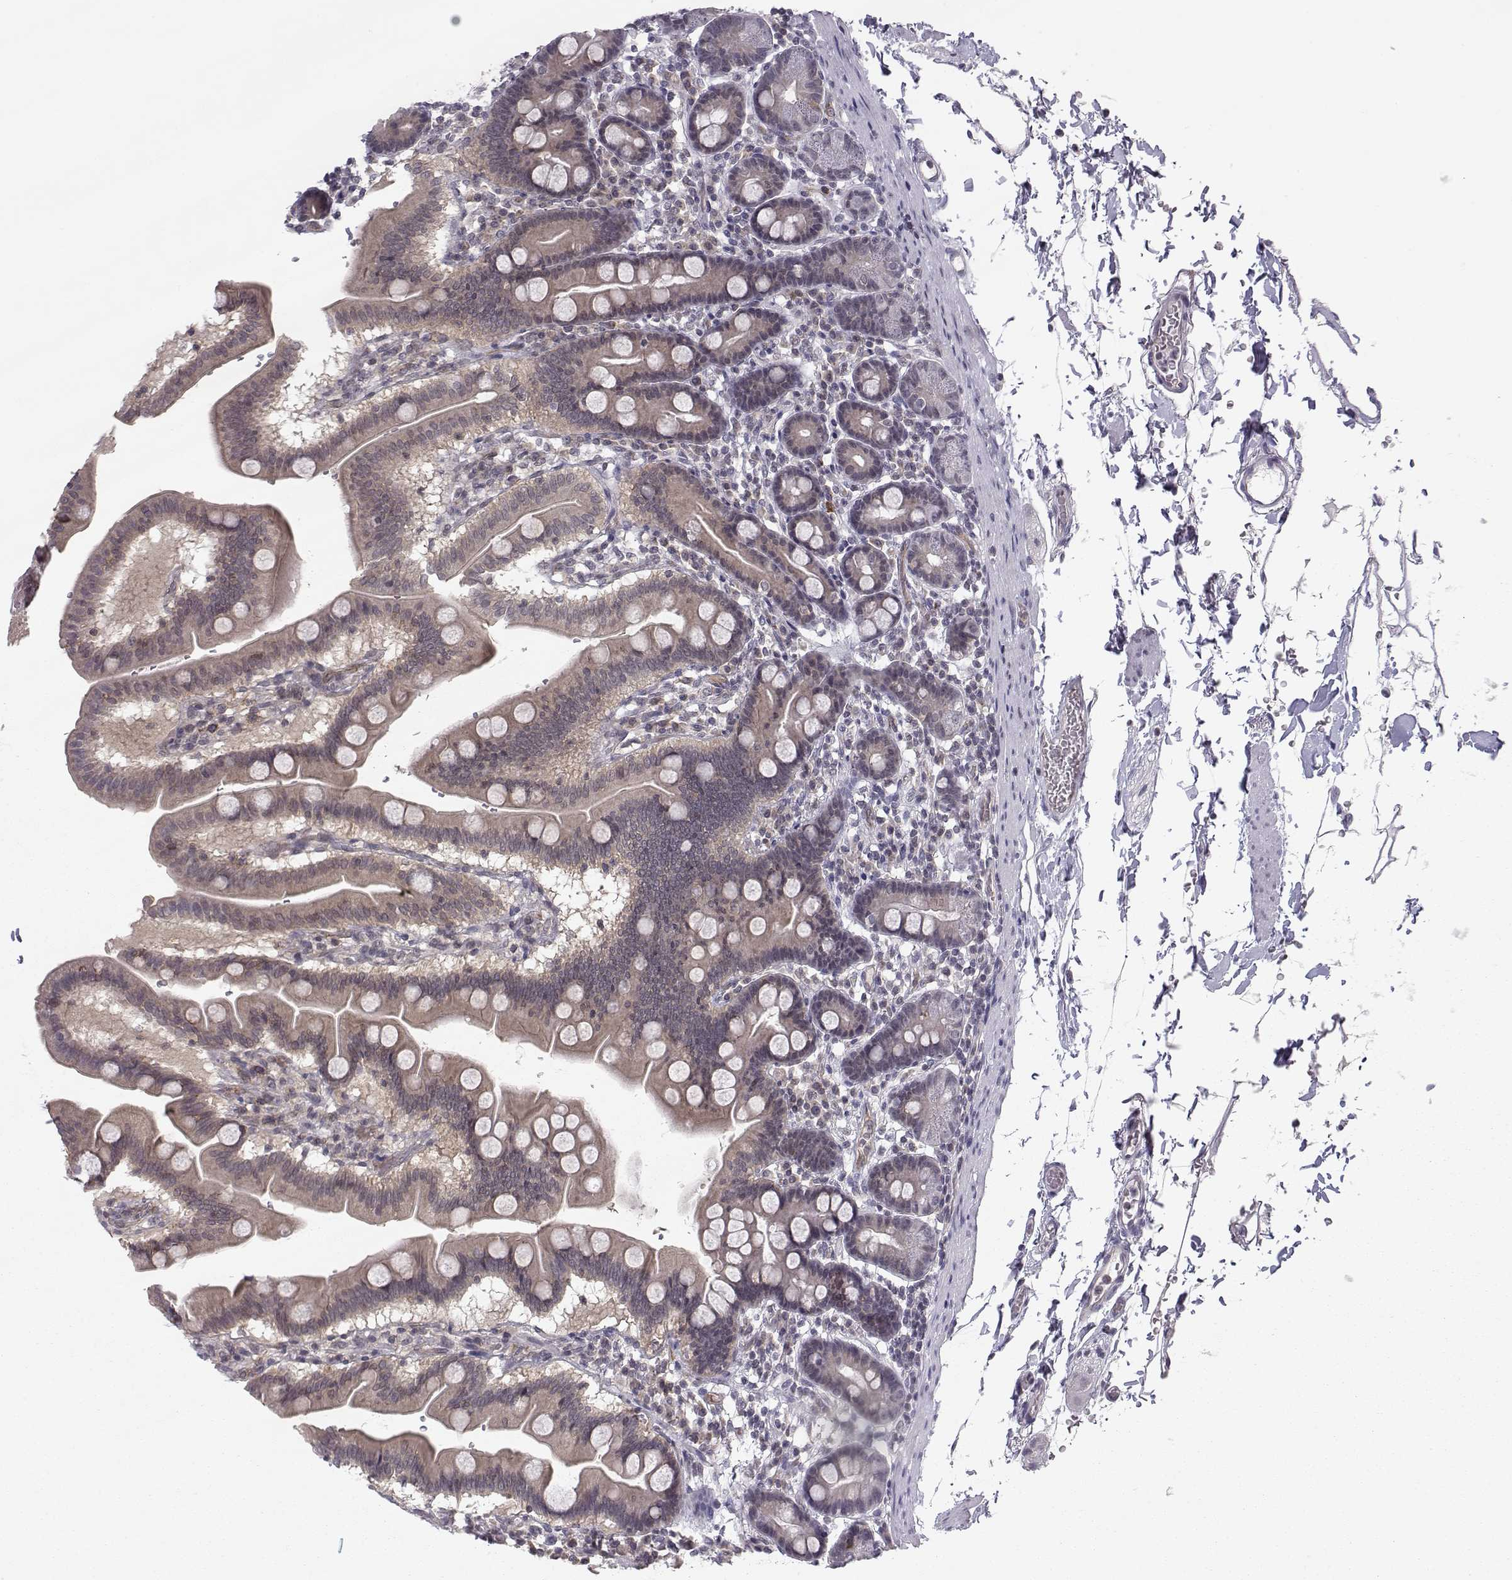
{"staining": {"intensity": "weak", "quantity": "25%-75%", "location": "cytoplasmic/membranous"}, "tissue": "duodenum", "cell_type": "Glandular cells", "image_type": "normal", "snomed": [{"axis": "morphology", "description": "Normal tissue, NOS"}, {"axis": "topography", "description": "Duodenum"}], "caption": "IHC photomicrograph of normal duodenum: duodenum stained using immunohistochemistry exhibits low levels of weak protein expression localized specifically in the cytoplasmic/membranous of glandular cells, appearing as a cytoplasmic/membranous brown color.", "gene": "KIF13B", "patient": {"sex": "male", "age": 59}}